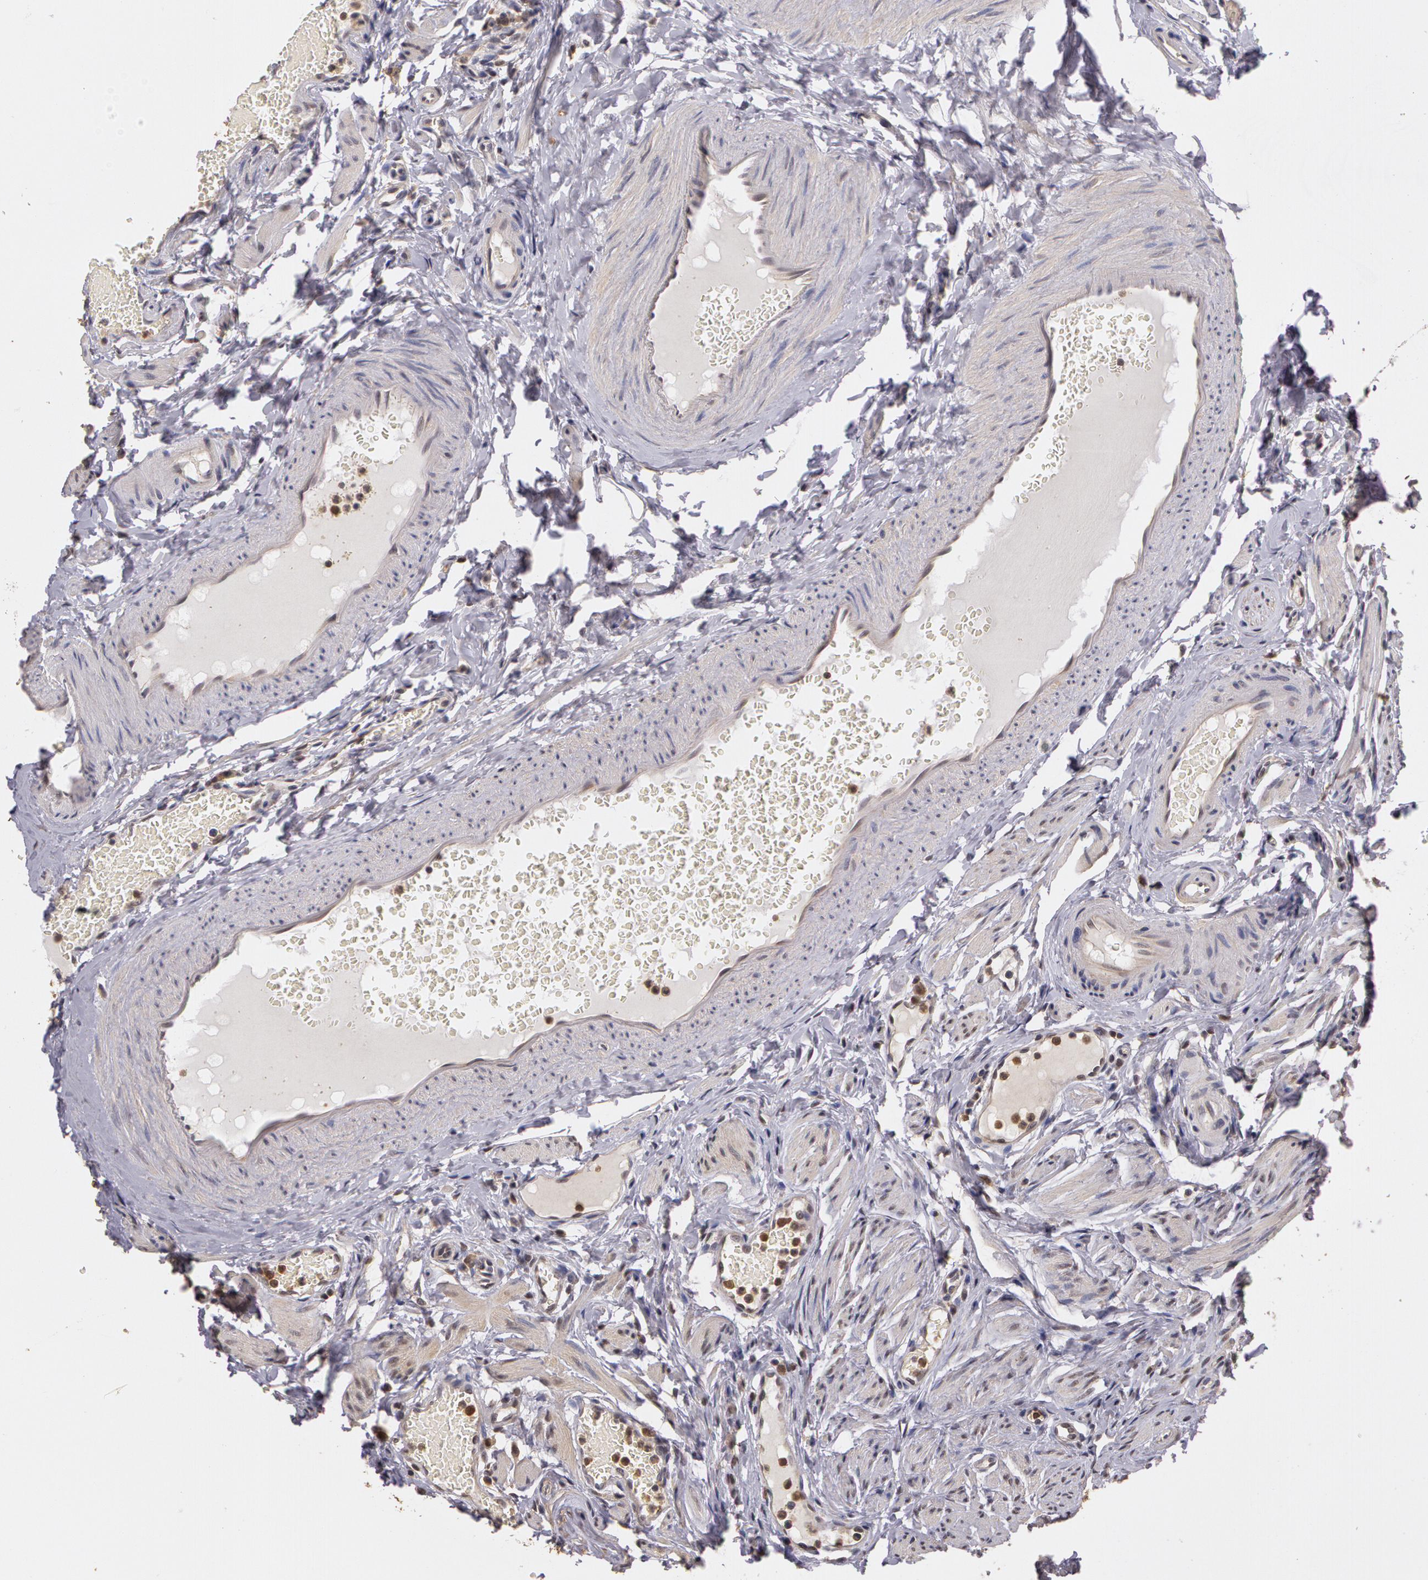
{"staining": {"intensity": "moderate", "quantity": ">75%", "location": "cytoplasmic/membranous"}, "tissue": "fallopian tube", "cell_type": "Glandular cells", "image_type": "normal", "snomed": [{"axis": "morphology", "description": "Normal tissue, NOS"}, {"axis": "topography", "description": "Fallopian tube"}, {"axis": "topography", "description": "Ovary"}], "caption": "Immunohistochemical staining of unremarkable human fallopian tube demonstrates >75% levels of moderate cytoplasmic/membranous protein staining in approximately >75% of glandular cells.", "gene": "AHSA1", "patient": {"sex": "female", "age": 51}}